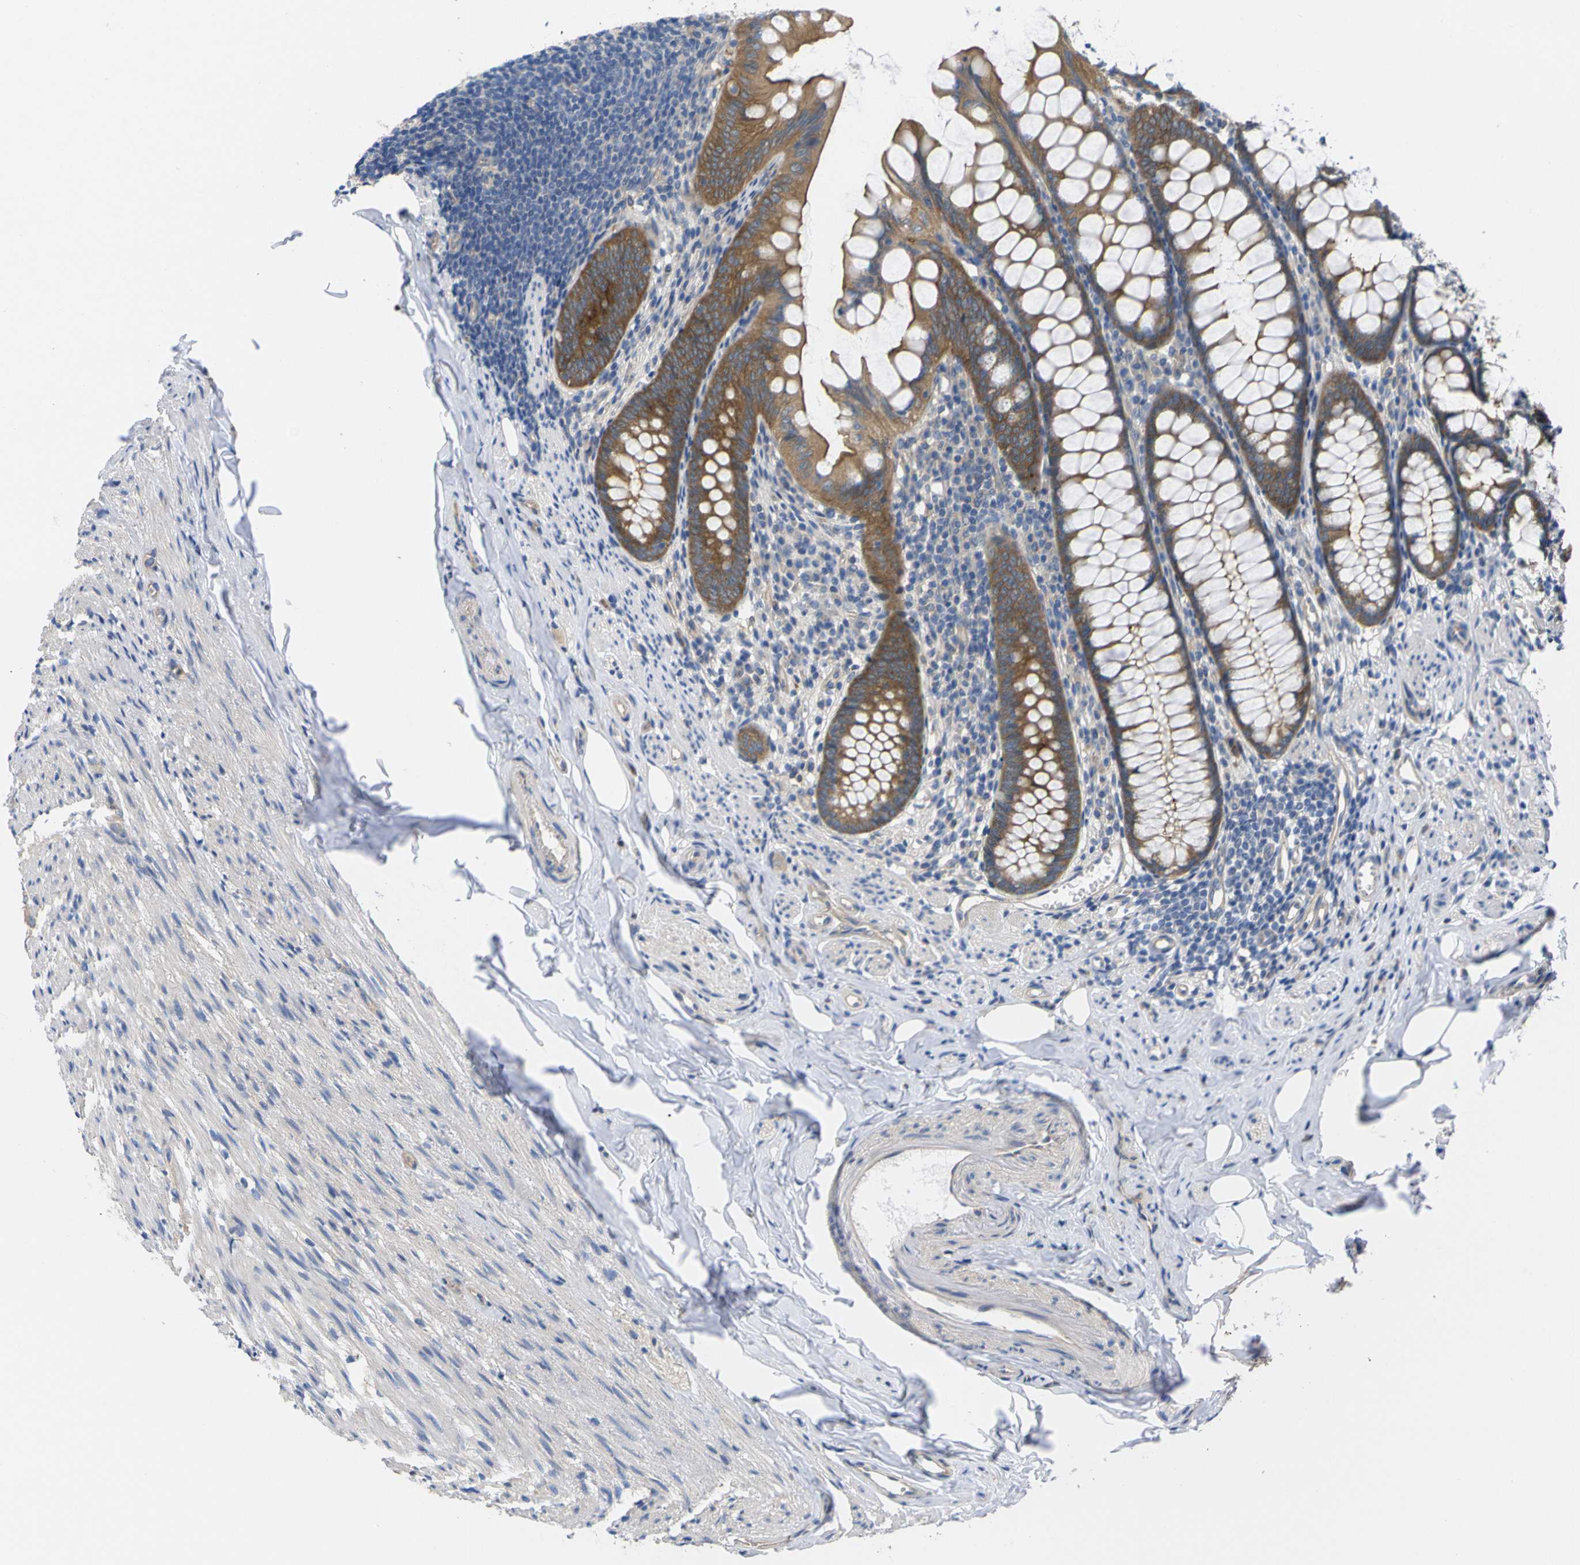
{"staining": {"intensity": "strong", "quantity": ">75%", "location": "cytoplasmic/membranous"}, "tissue": "appendix", "cell_type": "Glandular cells", "image_type": "normal", "snomed": [{"axis": "morphology", "description": "Normal tissue, NOS"}, {"axis": "topography", "description": "Appendix"}], "caption": "High-magnification brightfield microscopy of benign appendix stained with DAB (3,3'-diaminobenzidine) (brown) and counterstained with hematoxylin (blue). glandular cells exhibit strong cytoplasmic/membranous expression is appreciated in approximately>75% of cells.", "gene": "USH1C", "patient": {"sex": "female", "age": 77}}